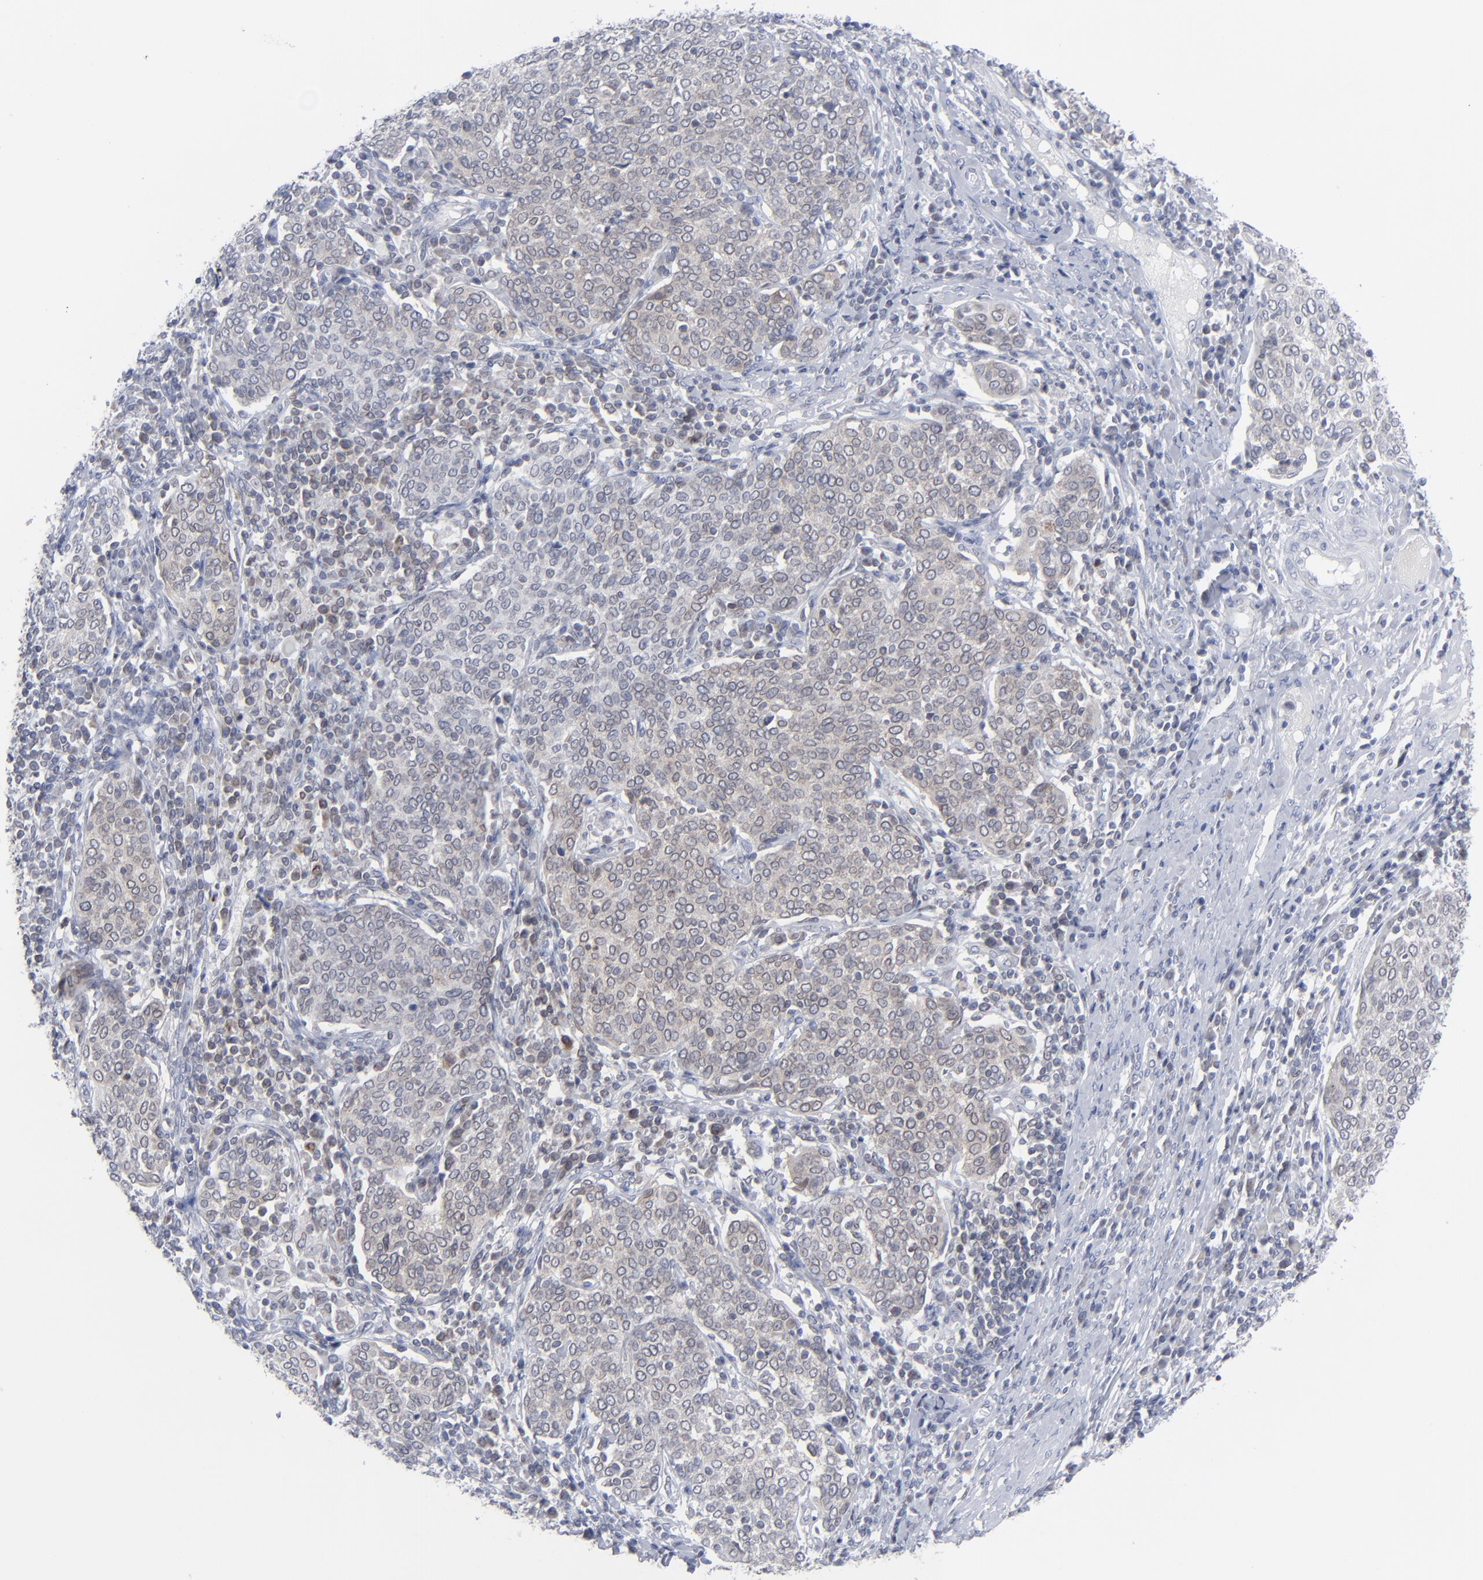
{"staining": {"intensity": "weak", "quantity": "25%-75%", "location": "cytoplasmic/membranous"}, "tissue": "cervical cancer", "cell_type": "Tumor cells", "image_type": "cancer", "snomed": [{"axis": "morphology", "description": "Squamous cell carcinoma, NOS"}, {"axis": "topography", "description": "Cervix"}], "caption": "Immunohistochemical staining of human cervical squamous cell carcinoma demonstrates low levels of weak cytoplasmic/membranous protein expression in approximately 25%-75% of tumor cells.", "gene": "NUP88", "patient": {"sex": "female", "age": 40}}